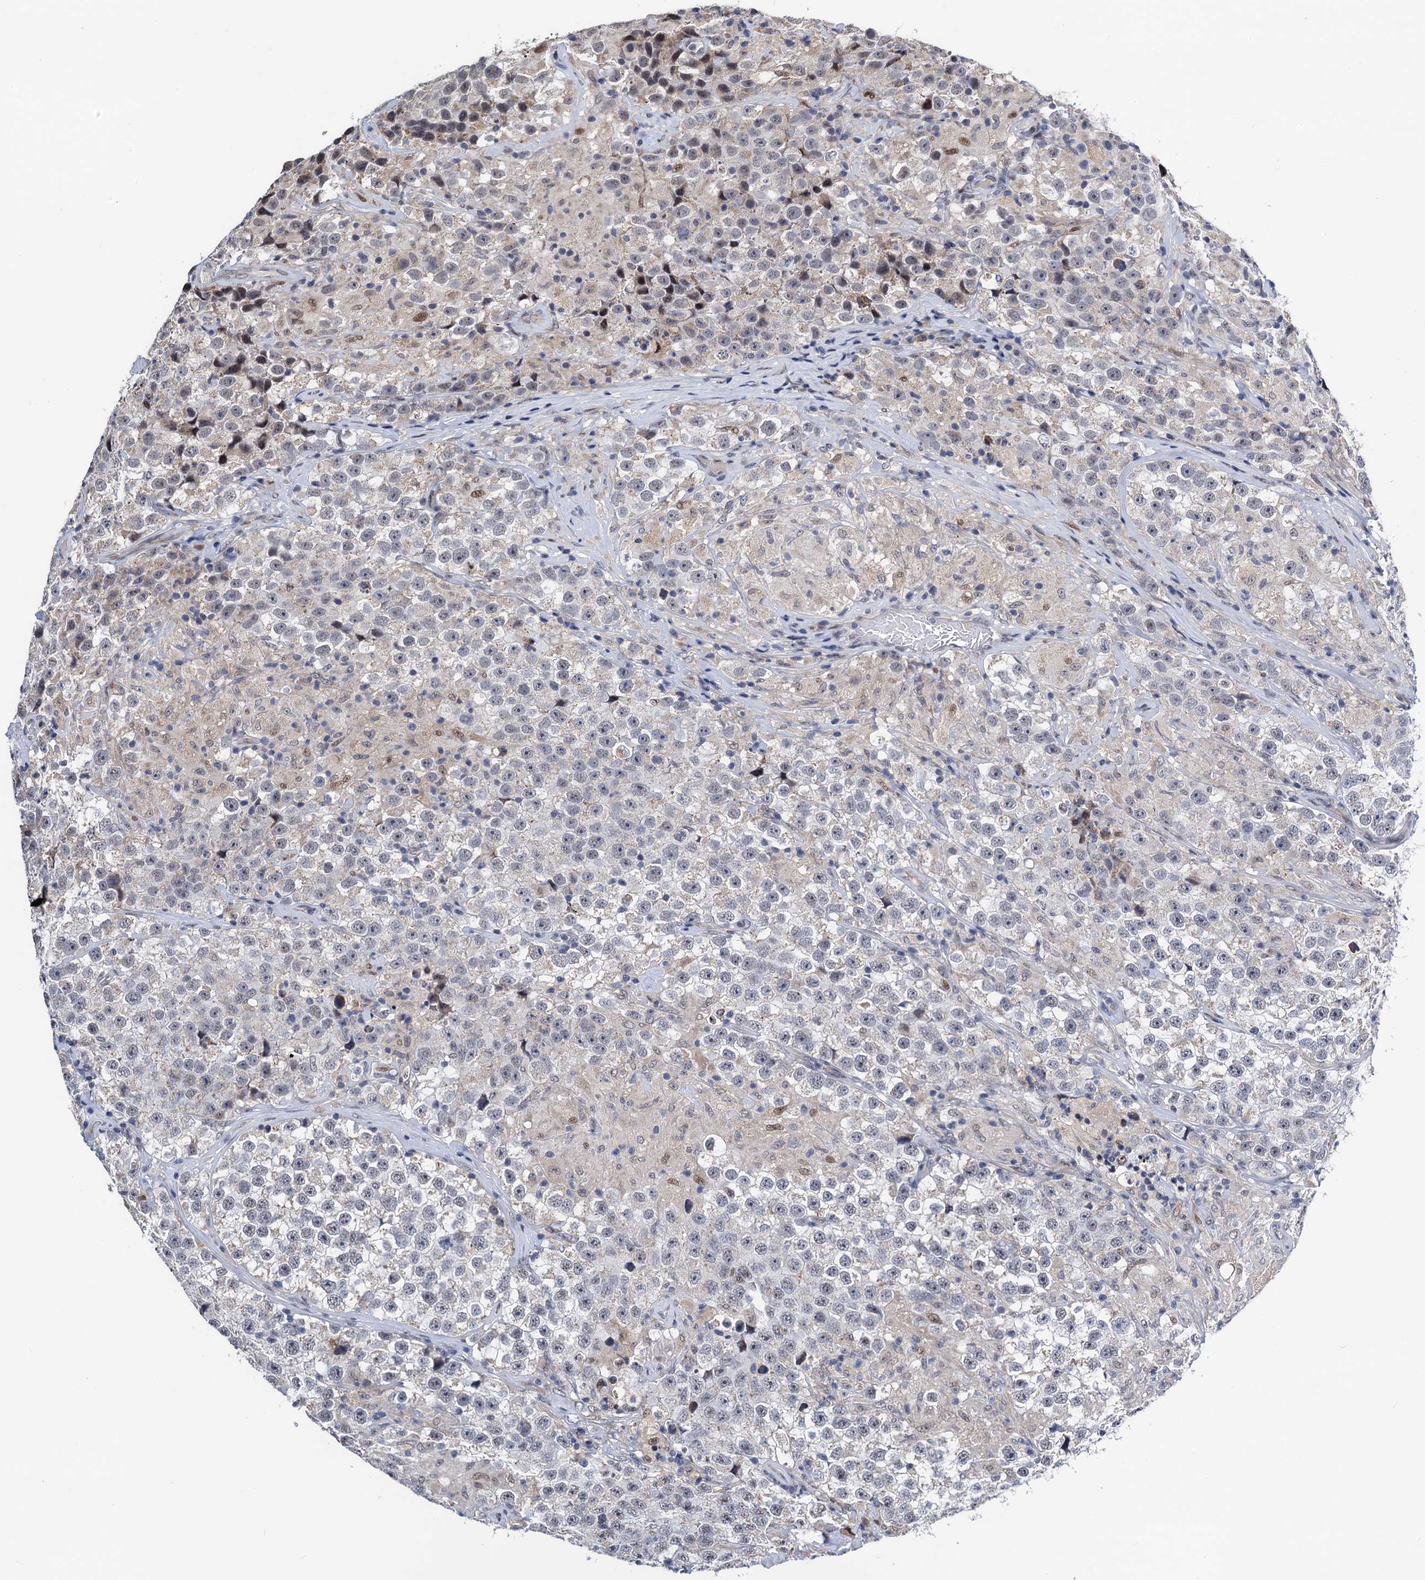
{"staining": {"intensity": "negative", "quantity": "none", "location": "none"}, "tissue": "testis cancer", "cell_type": "Tumor cells", "image_type": "cancer", "snomed": [{"axis": "morphology", "description": "Seminoma, NOS"}, {"axis": "topography", "description": "Testis"}], "caption": "IHC of human seminoma (testis) reveals no positivity in tumor cells.", "gene": "FAM222A", "patient": {"sex": "male", "age": 46}}